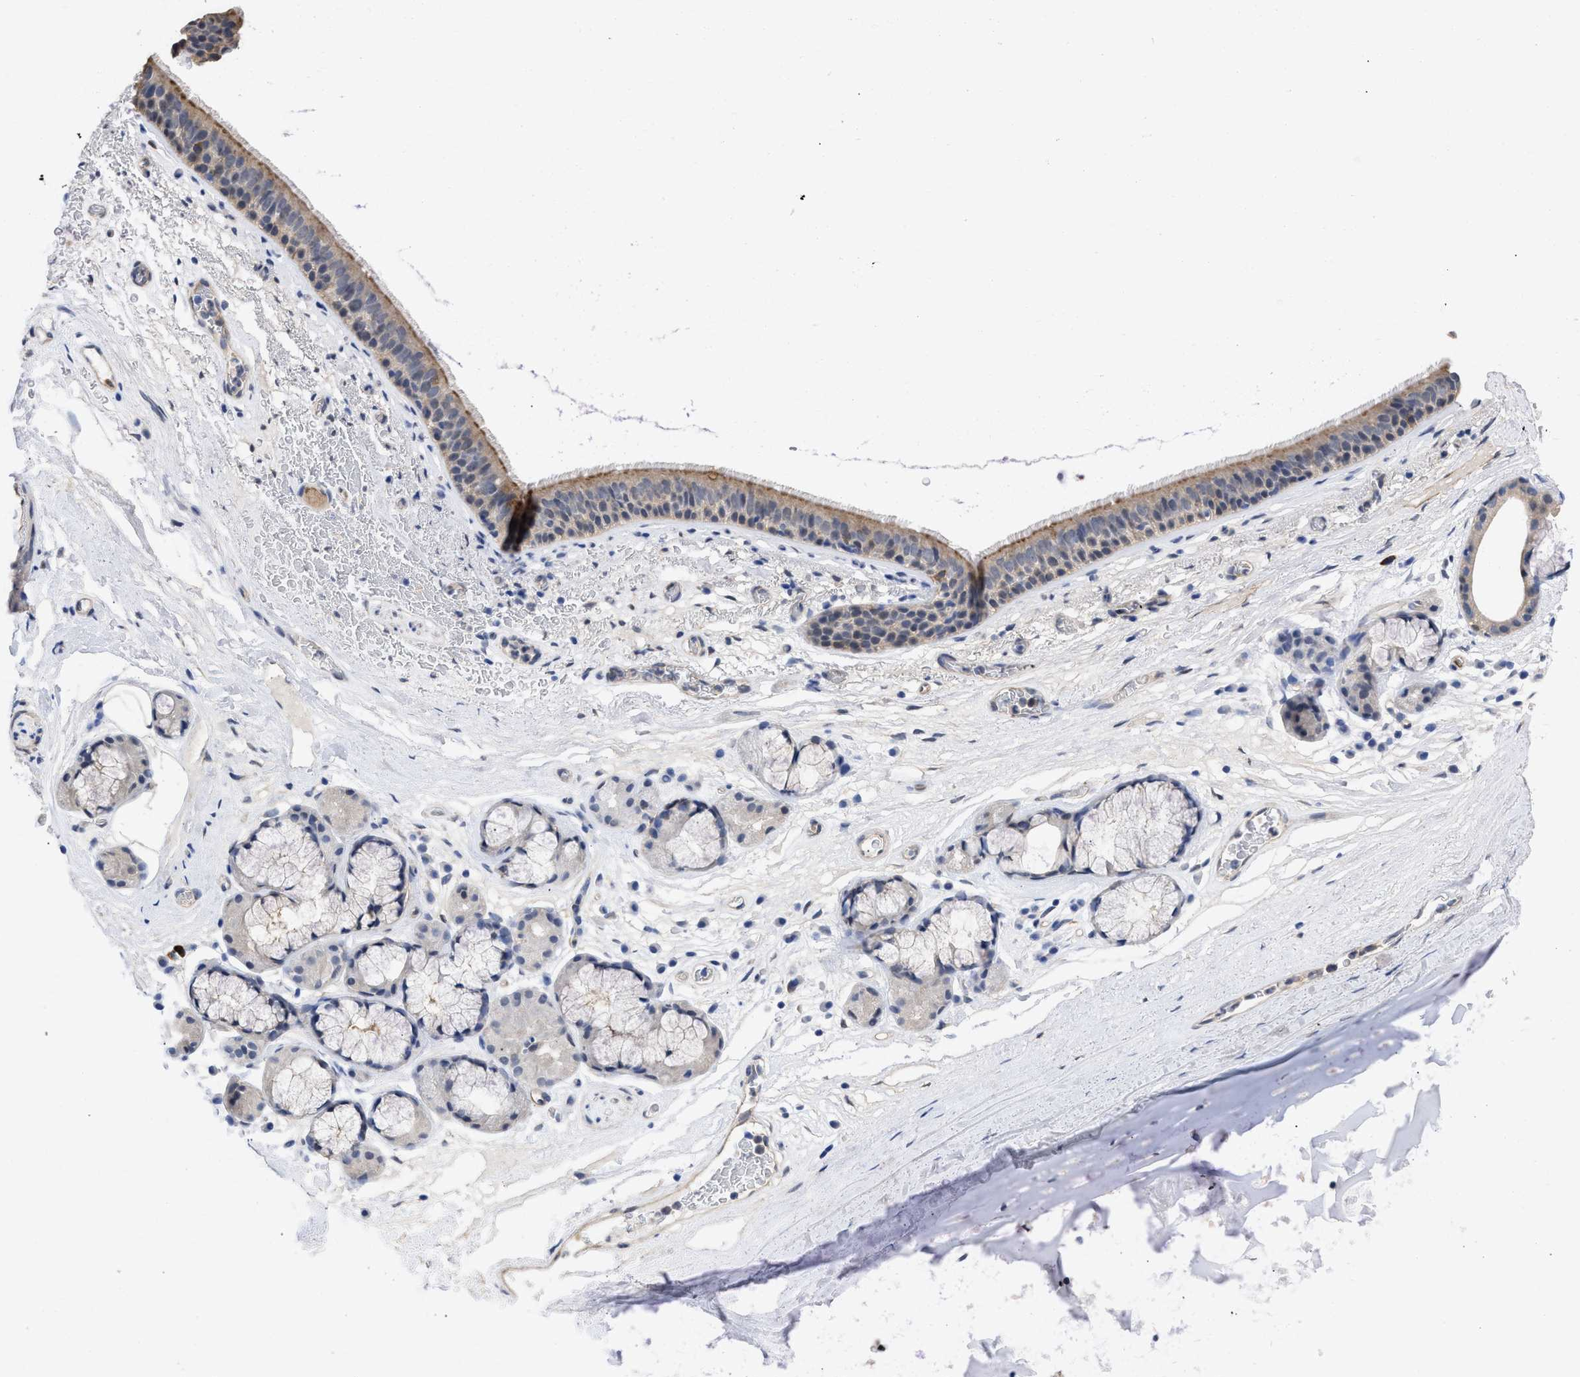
{"staining": {"intensity": "moderate", "quantity": ">75%", "location": "cytoplasmic/membranous"}, "tissue": "bronchus", "cell_type": "Respiratory epithelial cells", "image_type": "normal", "snomed": [{"axis": "morphology", "description": "Normal tissue, NOS"}, {"axis": "topography", "description": "Cartilage tissue"}], "caption": "A medium amount of moderate cytoplasmic/membranous positivity is present in approximately >75% of respiratory epithelial cells in normal bronchus.", "gene": "THRA", "patient": {"sex": "female", "age": 63}}